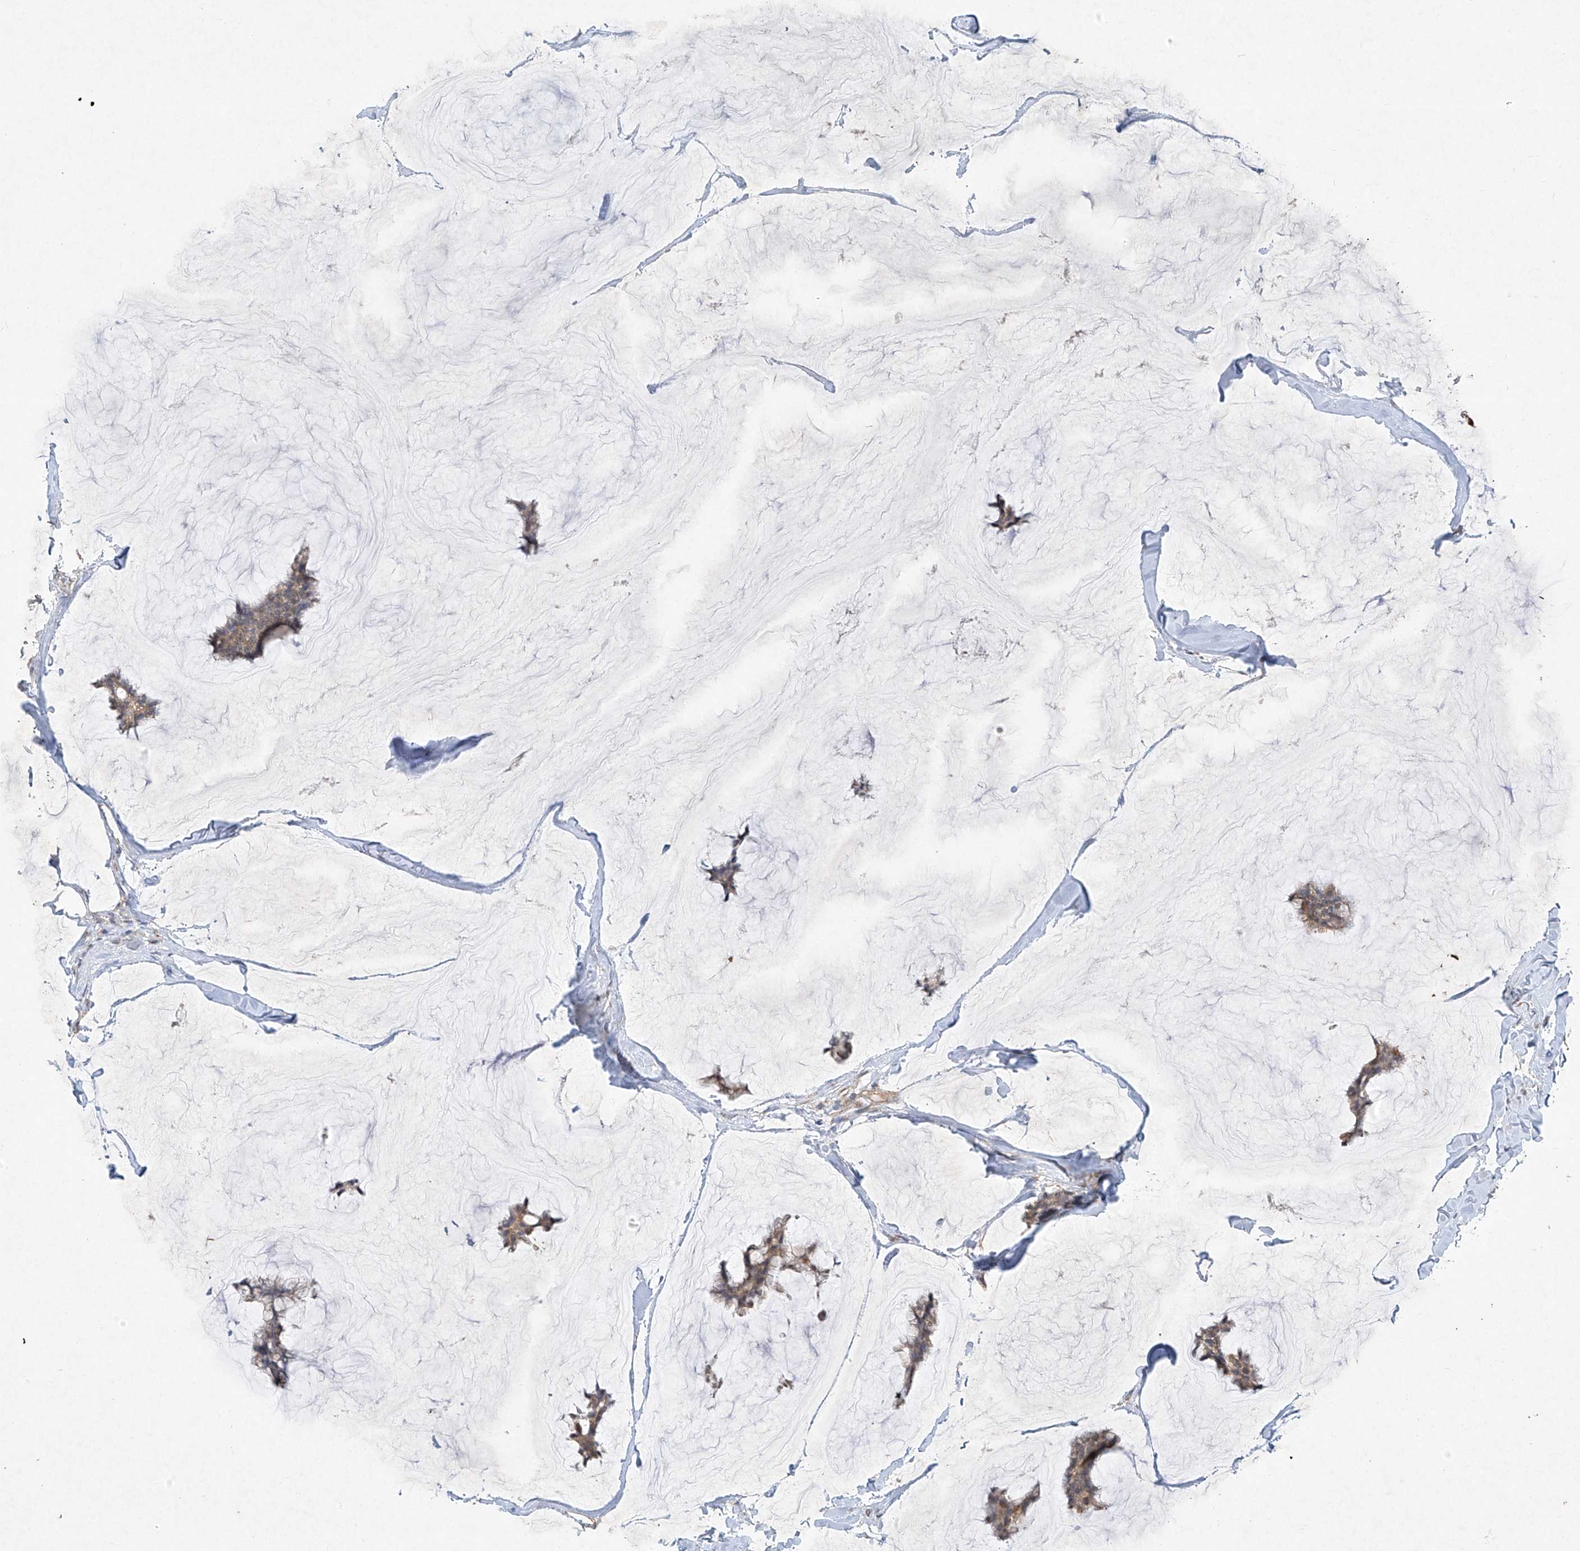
{"staining": {"intensity": "weak", "quantity": ">75%", "location": "cytoplasmic/membranous"}, "tissue": "breast cancer", "cell_type": "Tumor cells", "image_type": "cancer", "snomed": [{"axis": "morphology", "description": "Duct carcinoma"}, {"axis": "topography", "description": "Breast"}], "caption": "Human breast intraductal carcinoma stained with a brown dye demonstrates weak cytoplasmic/membranous positive positivity in approximately >75% of tumor cells.", "gene": "UQCC1", "patient": {"sex": "female", "age": 93}}